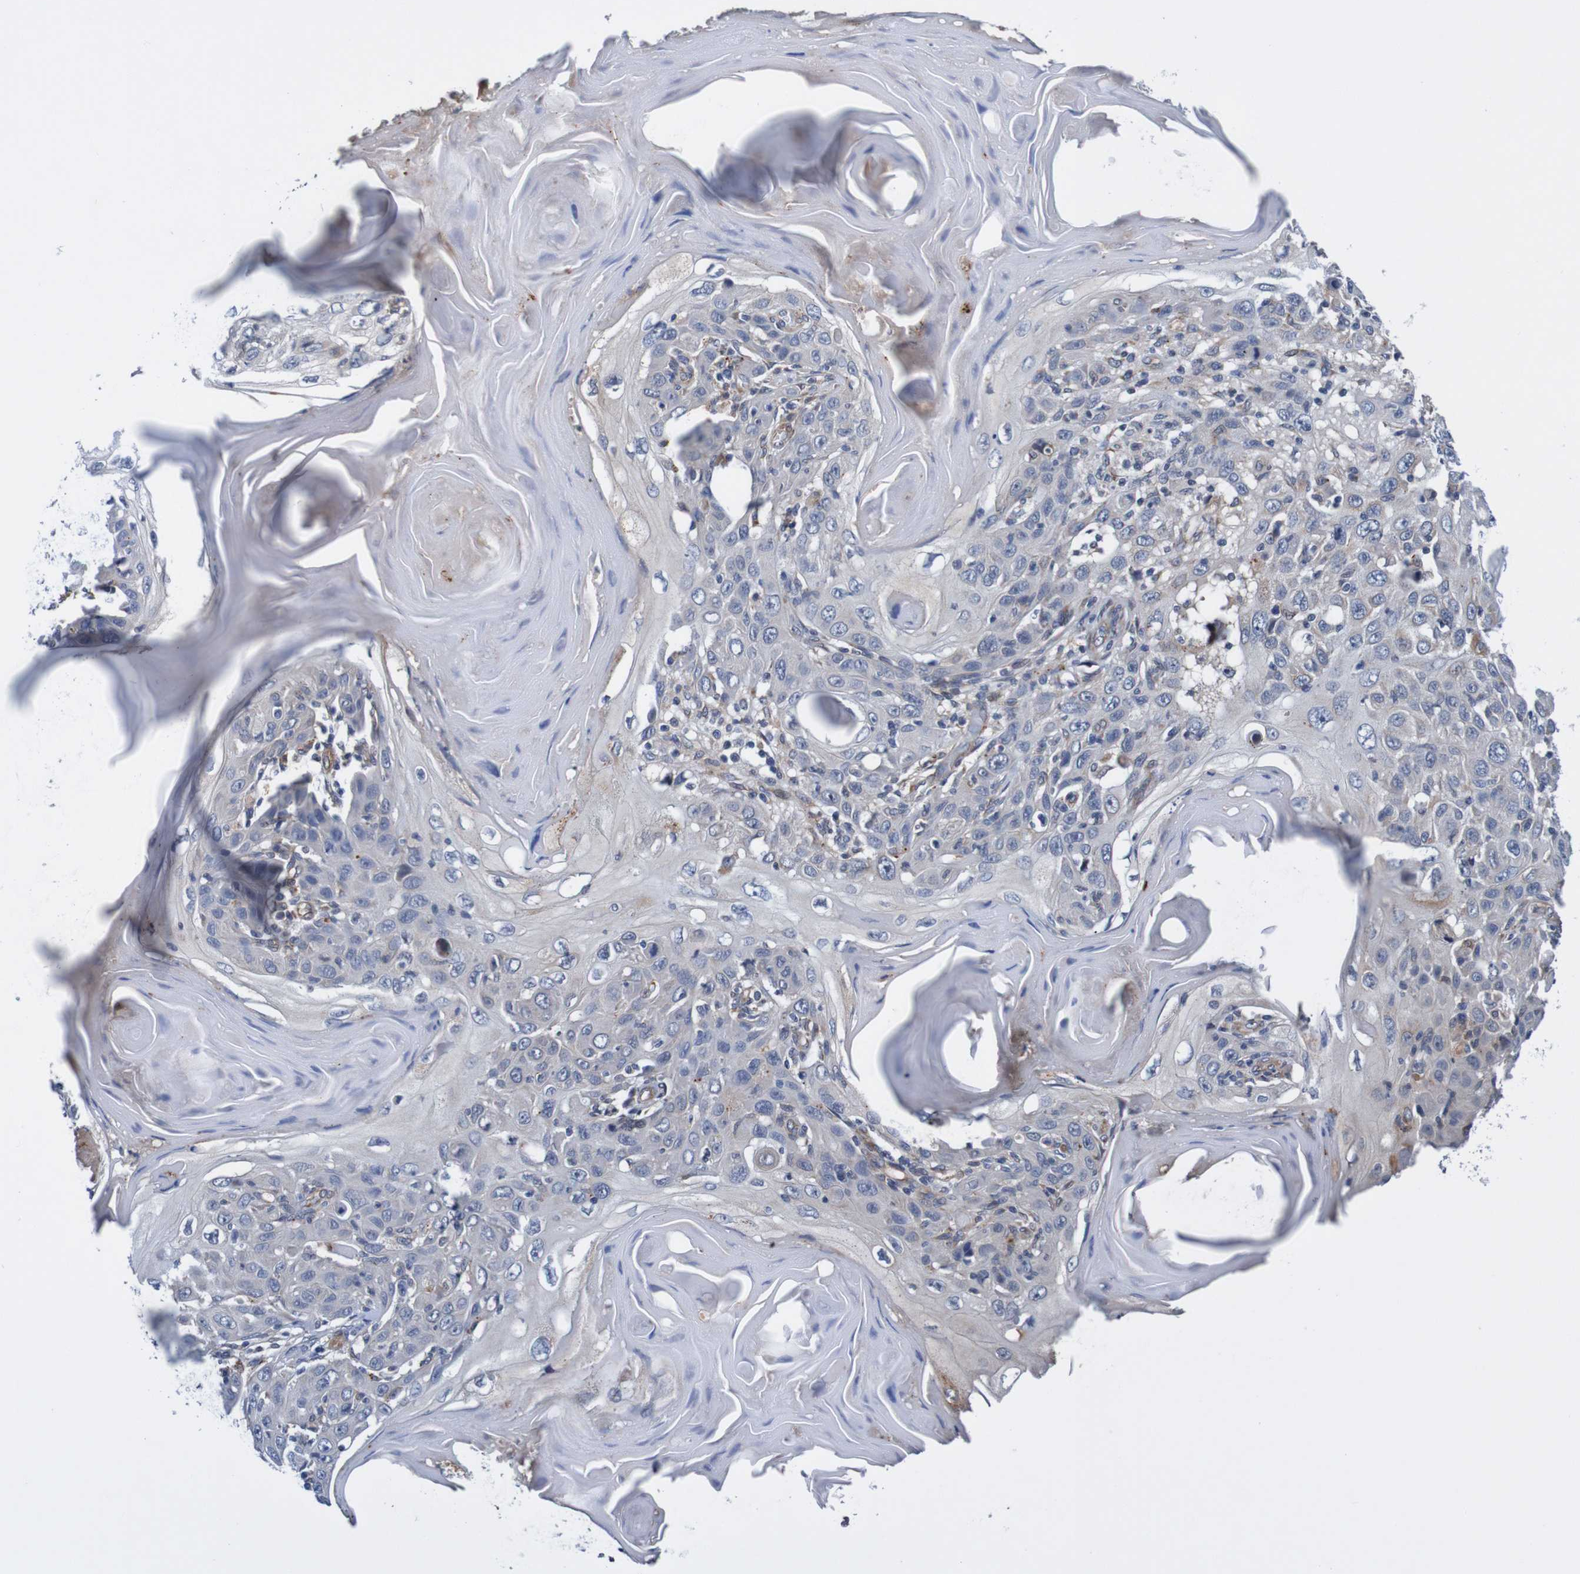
{"staining": {"intensity": "negative", "quantity": "none", "location": "none"}, "tissue": "skin cancer", "cell_type": "Tumor cells", "image_type": "cancer", "snomed": [{"axis": "morphology", "description": "Squamous cell carcinoma, NOS"}, {"axis": "topography", "description": "Skin"}], "caption": "This is an immunohistochemistry (IHC) histopathology image of skin cancer (squamous cell carcinoma). There is no staining in tumor cells.", "gene": "CPED1", "patient": {"sex": "female", "age": 88}}